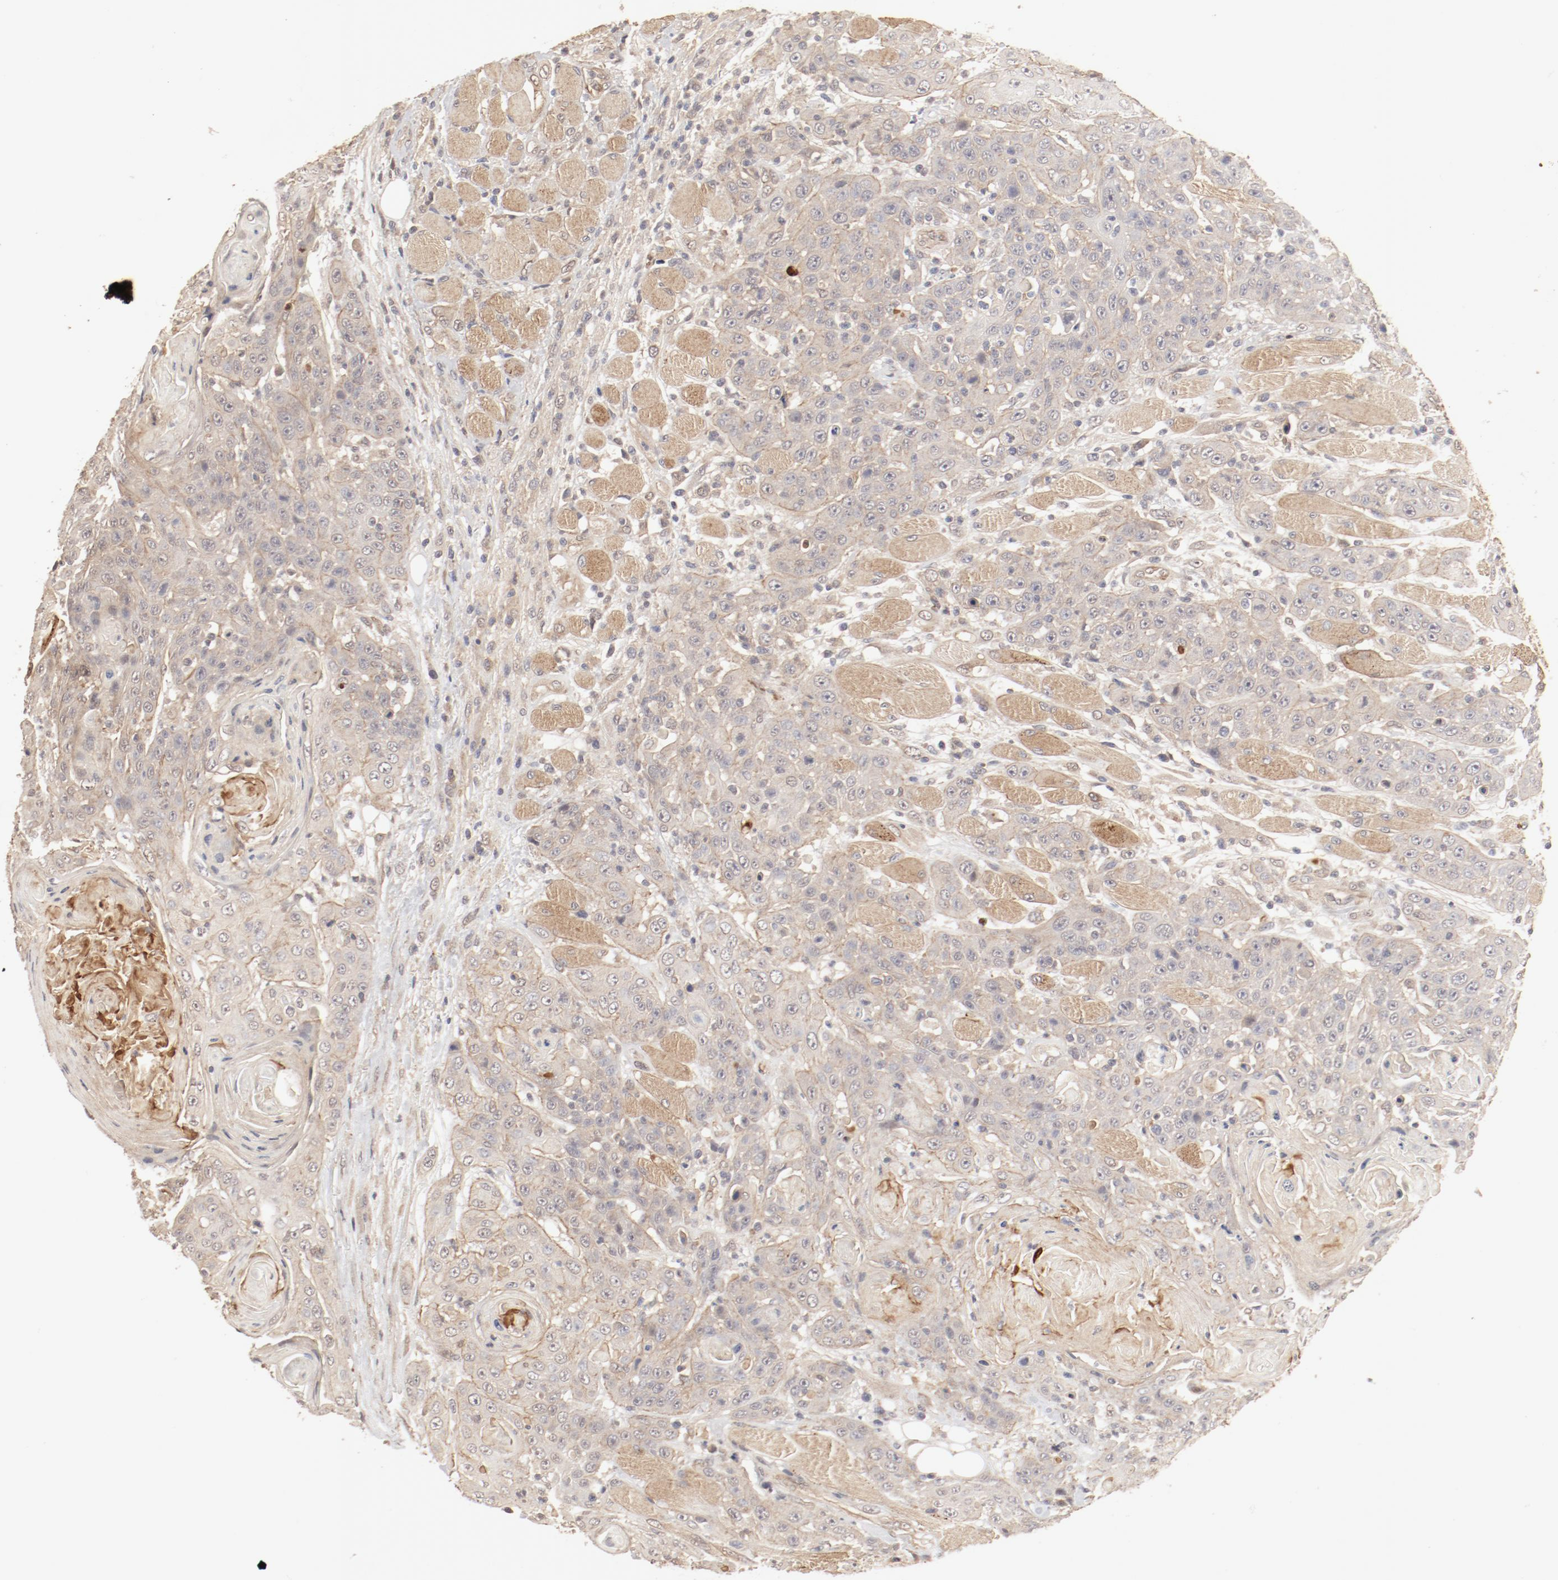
{"staining": {"intensity": "moderate", "quantity": ">75%", "location": "cytoplasmic/membranous"}, "tissue": "head and neck cancer", "cell_type": "Tumor cells", "image_type": "cancer", "snomed": [{"axis": "morphology", "description": "Squamous cell carcinoma, NOS"}, {"axis": "topography", "description": "Head-Neck"}], "caption": "Immunohistochemical staining of squamous cell carcinoma (head and neck) displays medium levels of moderate cytoplasmic/membranous protein expression in about >75% of tumor cells. Using DAB (brown) and hematoxylin (blue) stains, captured at high magnification using brightfield microscopy.", "gene": "IL3RA", "patient": {"sex": "female", "age": 84}}